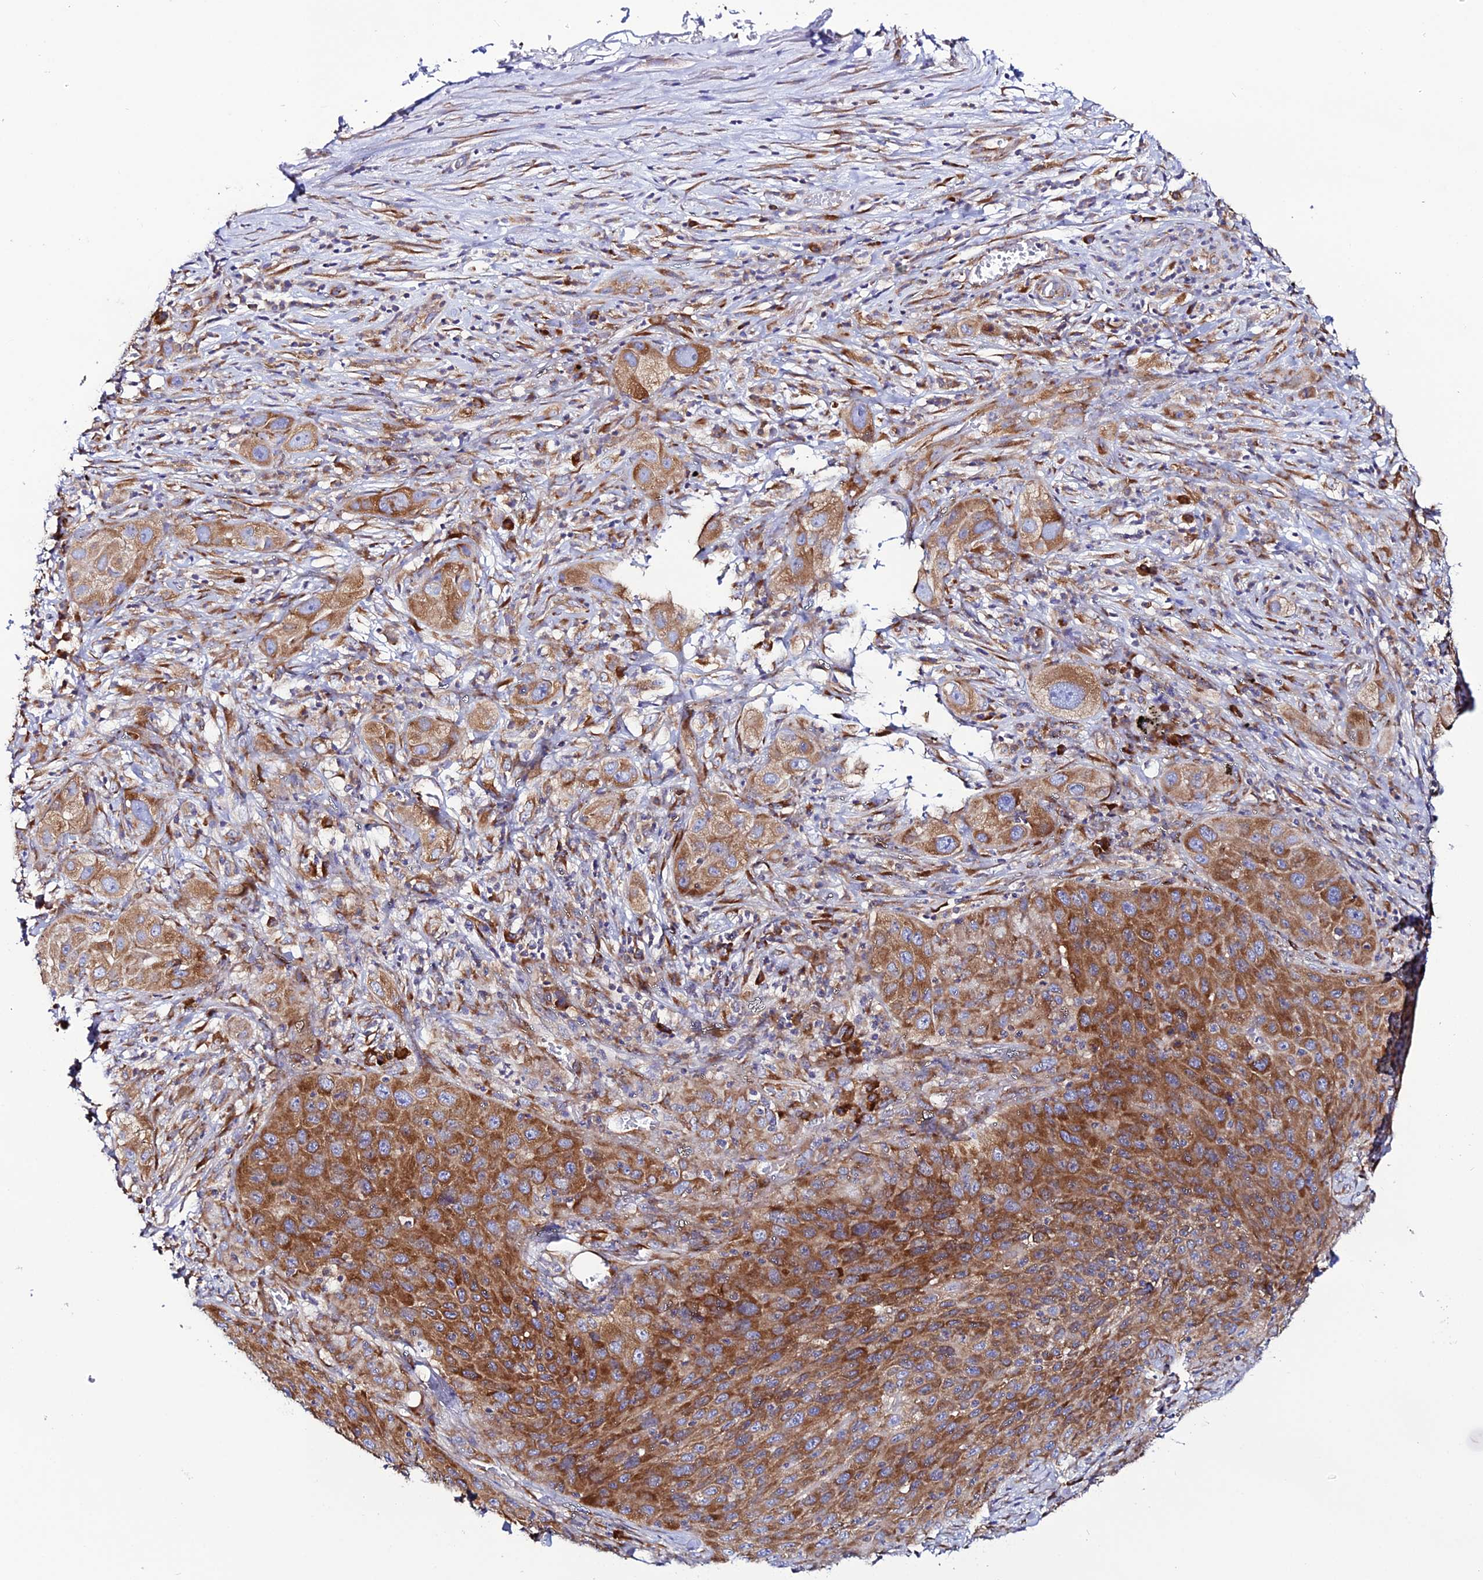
{"staining": {"intensity": "strong", "quantity": ">75%", "location": "cytoplasmic/membranous"}, "tissue": "lung cancer", "cell_type": "Tumor cells", "image_type": "cancer", "snomed": [{"axis": "morphology", "description": "Squamous cell carcinoma, NOS"}, {"axis": "topography", "description": "Lung"}], "caption": "IHC histopathology image of lung squamous cell carcinoma stained for a protein (brown), which displays high levels of strong cytoplasmic/membranous positivity in about >75% of tumor cells.", "gene": "EEF1G", "patient": {"sex": "female", "age": 69}}